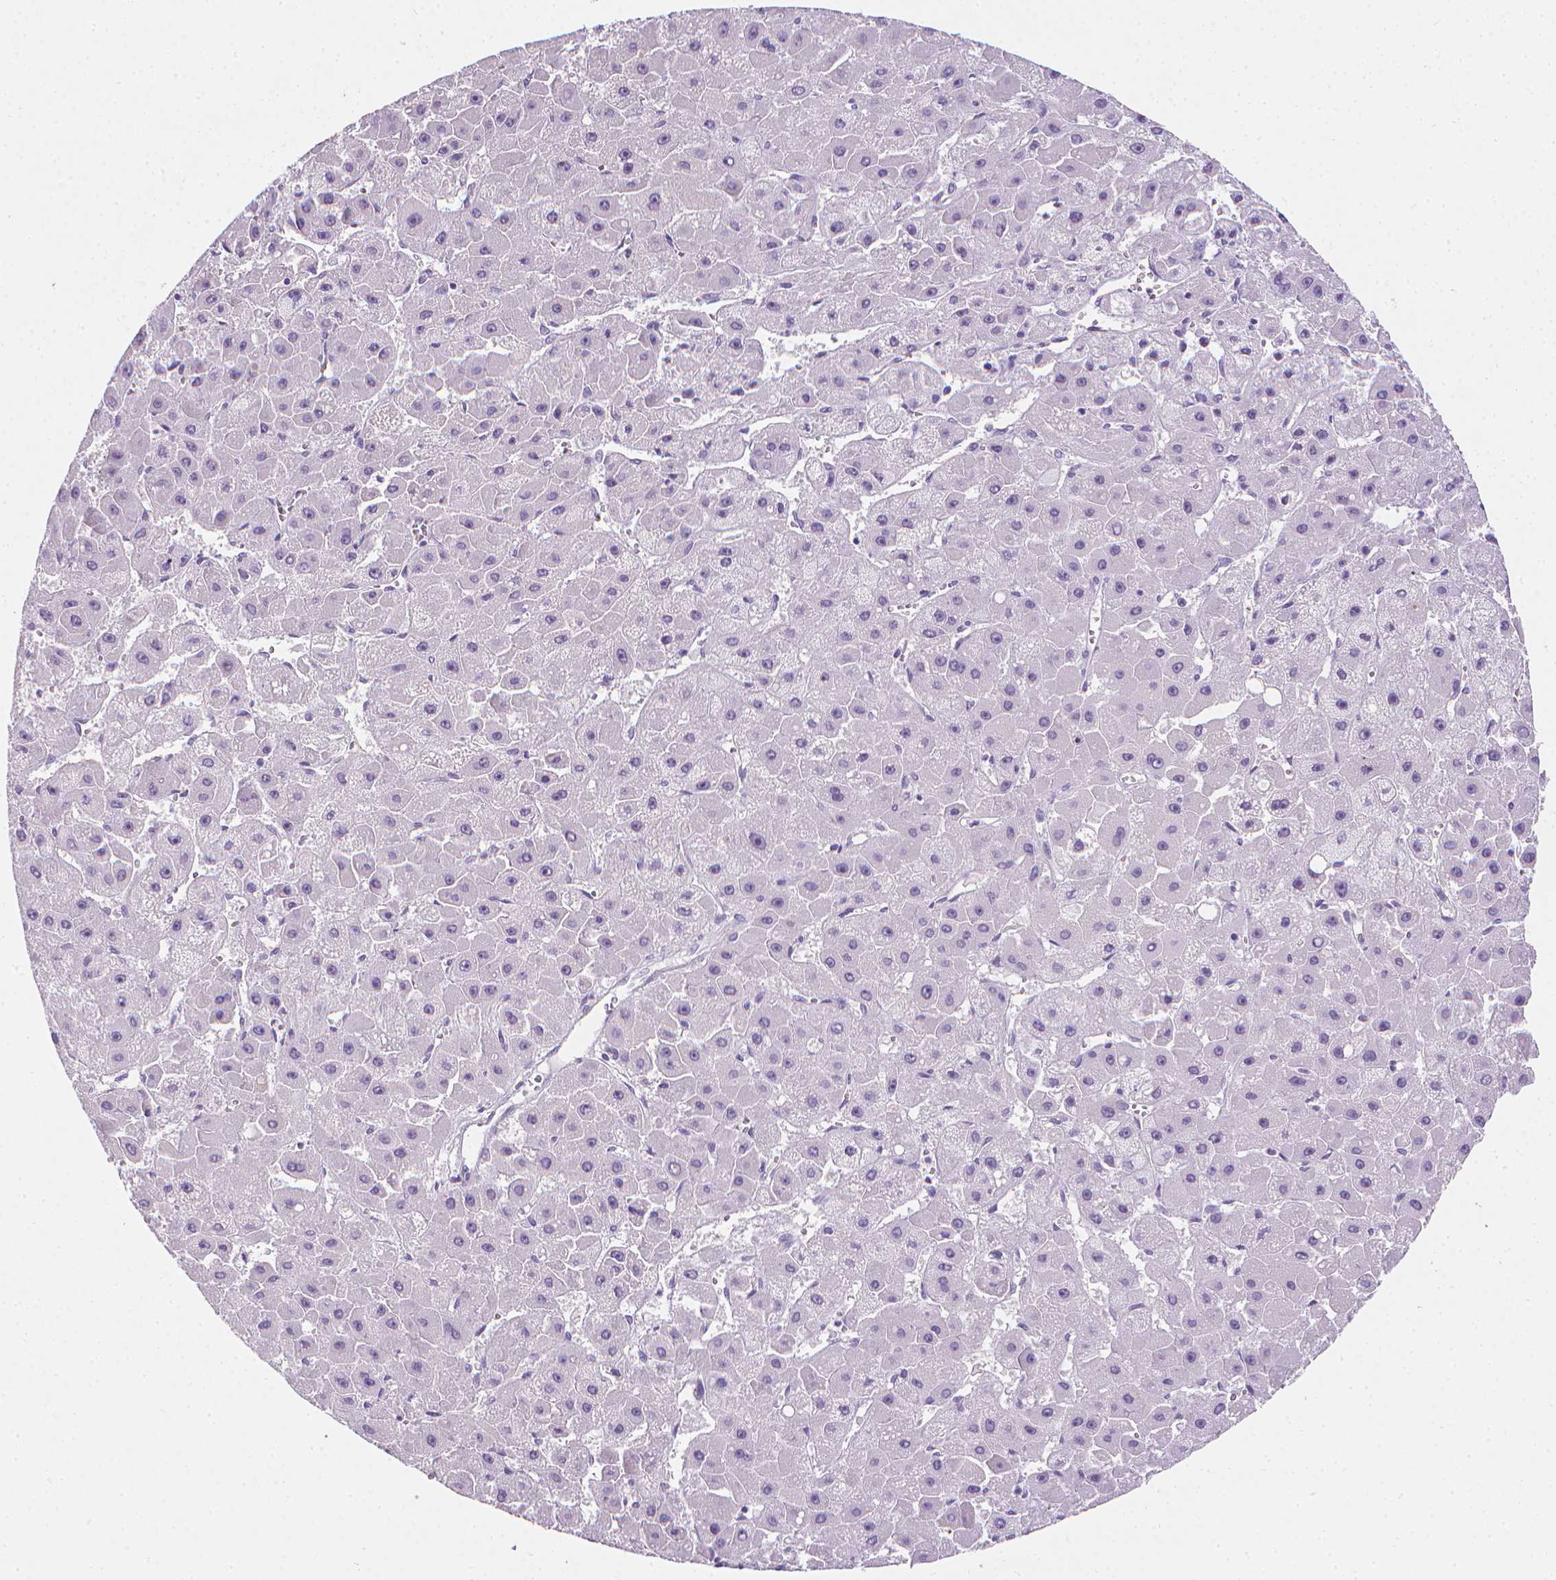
{"staining": {"intensity": "negative", "quantity": "none", "location": "none"}, "tissue": "liver cancer", "cell_type": "Tumor cells", "image_type": "cancer", "snomed": [{"axis": "morphology", "description": "Carcinoma, Hepatocellular, NOS"}, {"axis": "topography", "description": "Liver"}], "caption": "Tumor cells show no significant protein staining in hepatocellular carcinoma (liver).", "gene": "TNNI2", "patient": {"sex": "female", "age": 25}}